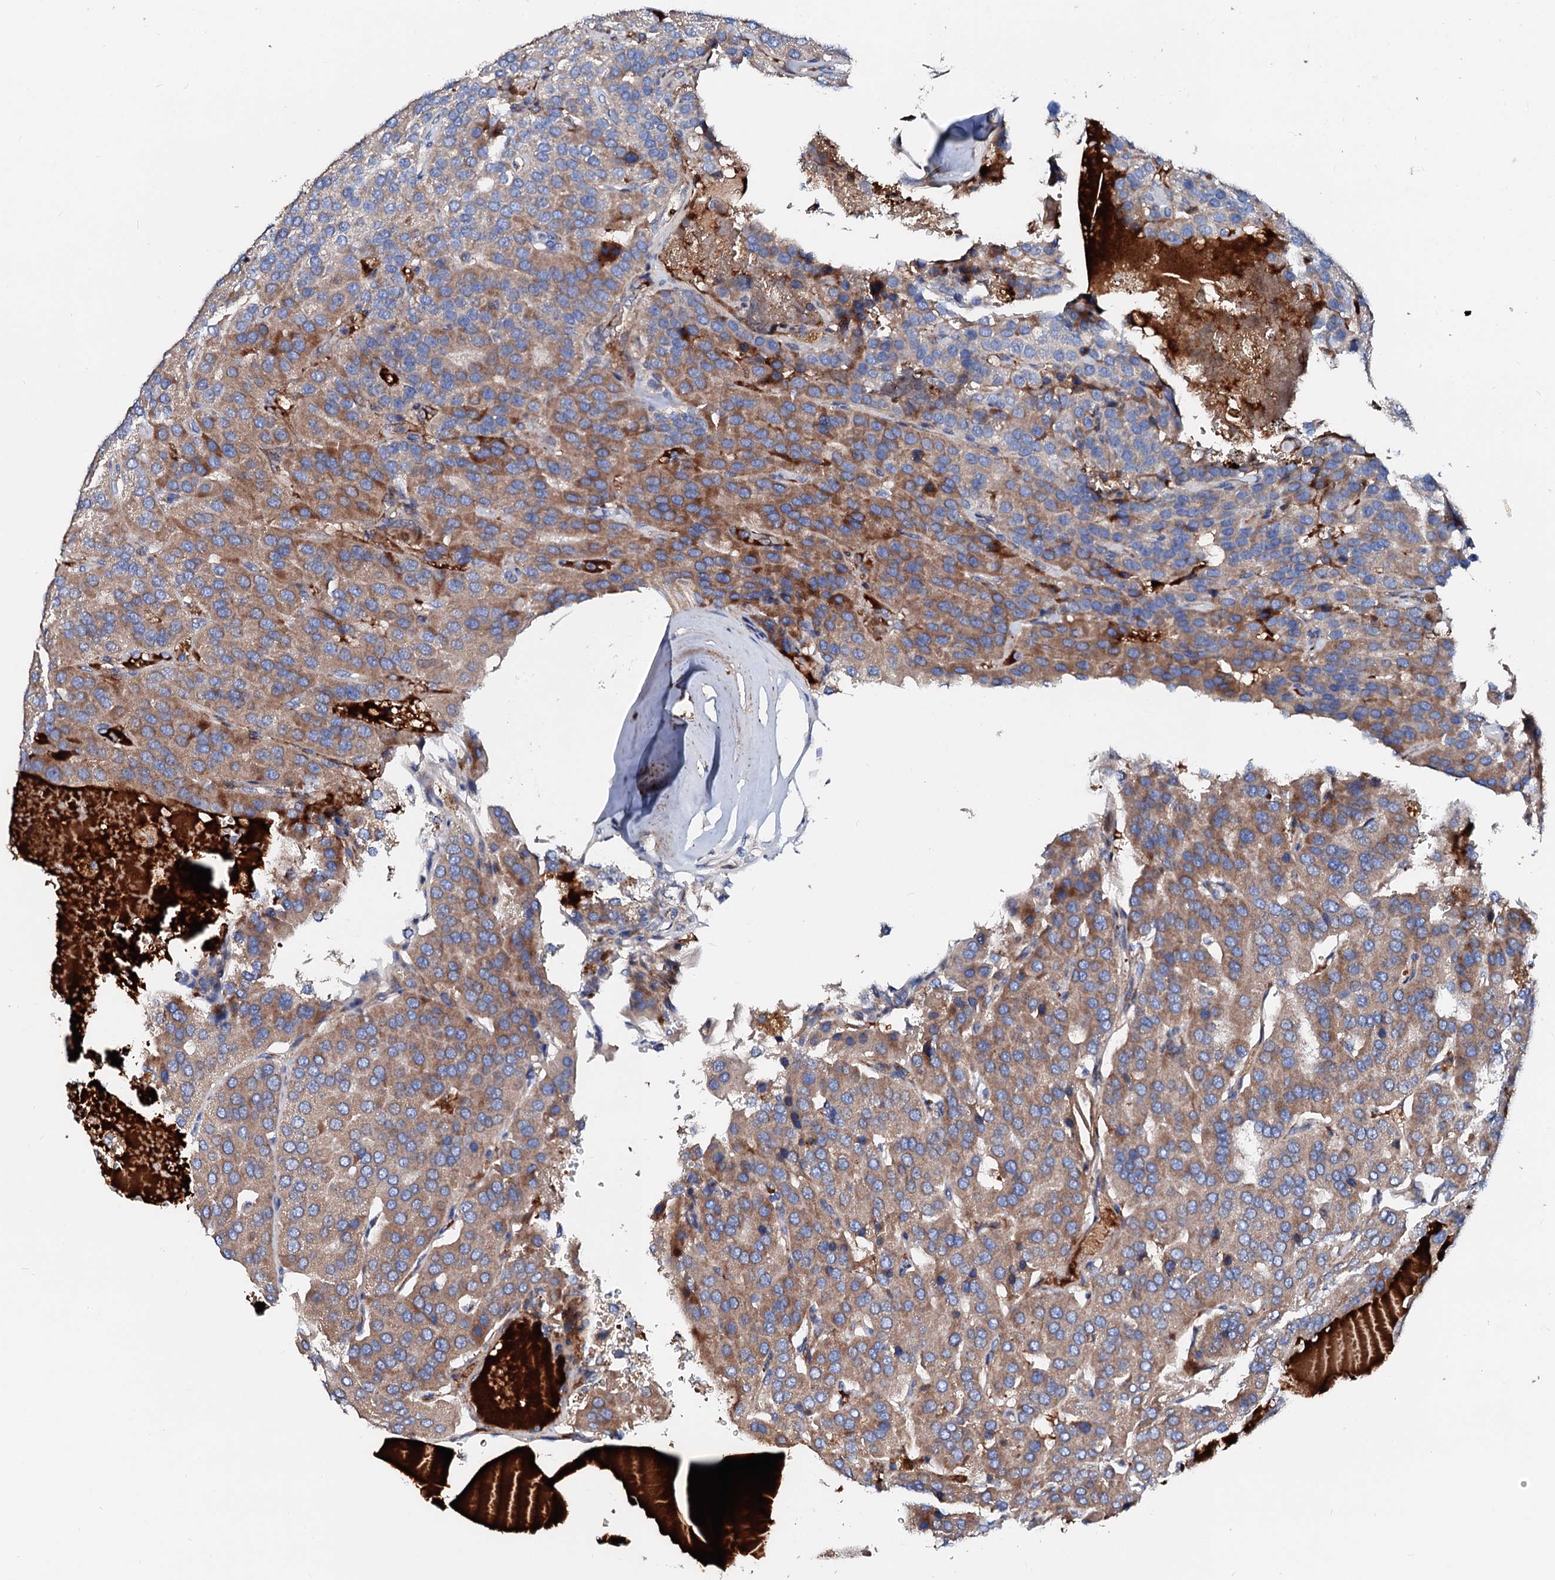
{"staining": {"intensity": "moderate", "quantity": ">75%", "location": "cytoplasmic/membranous"}, "tissue": "parathyroid gland", "cell_type": "Glandular cells", "image_type": "normal", "snomed": [{"axis": "morphology", "description": "Normal tissue, NOS"}, {"axis": "morphology", "description": "Adenoma, NOS"}, {"axis": "topography", "description": "Parathyroid gland"}], "caption": "Parathyroid gland was stained to show a protein in brown. There is medium levels of moderate cytoplasmic/membranous positivity in approximately >75% of glandular cells. (DAB IHC, brown staining for protein, blue staining for nuclei).", "gene": "SLC10A7", "patient": {"sex": "female", "age": 86}}